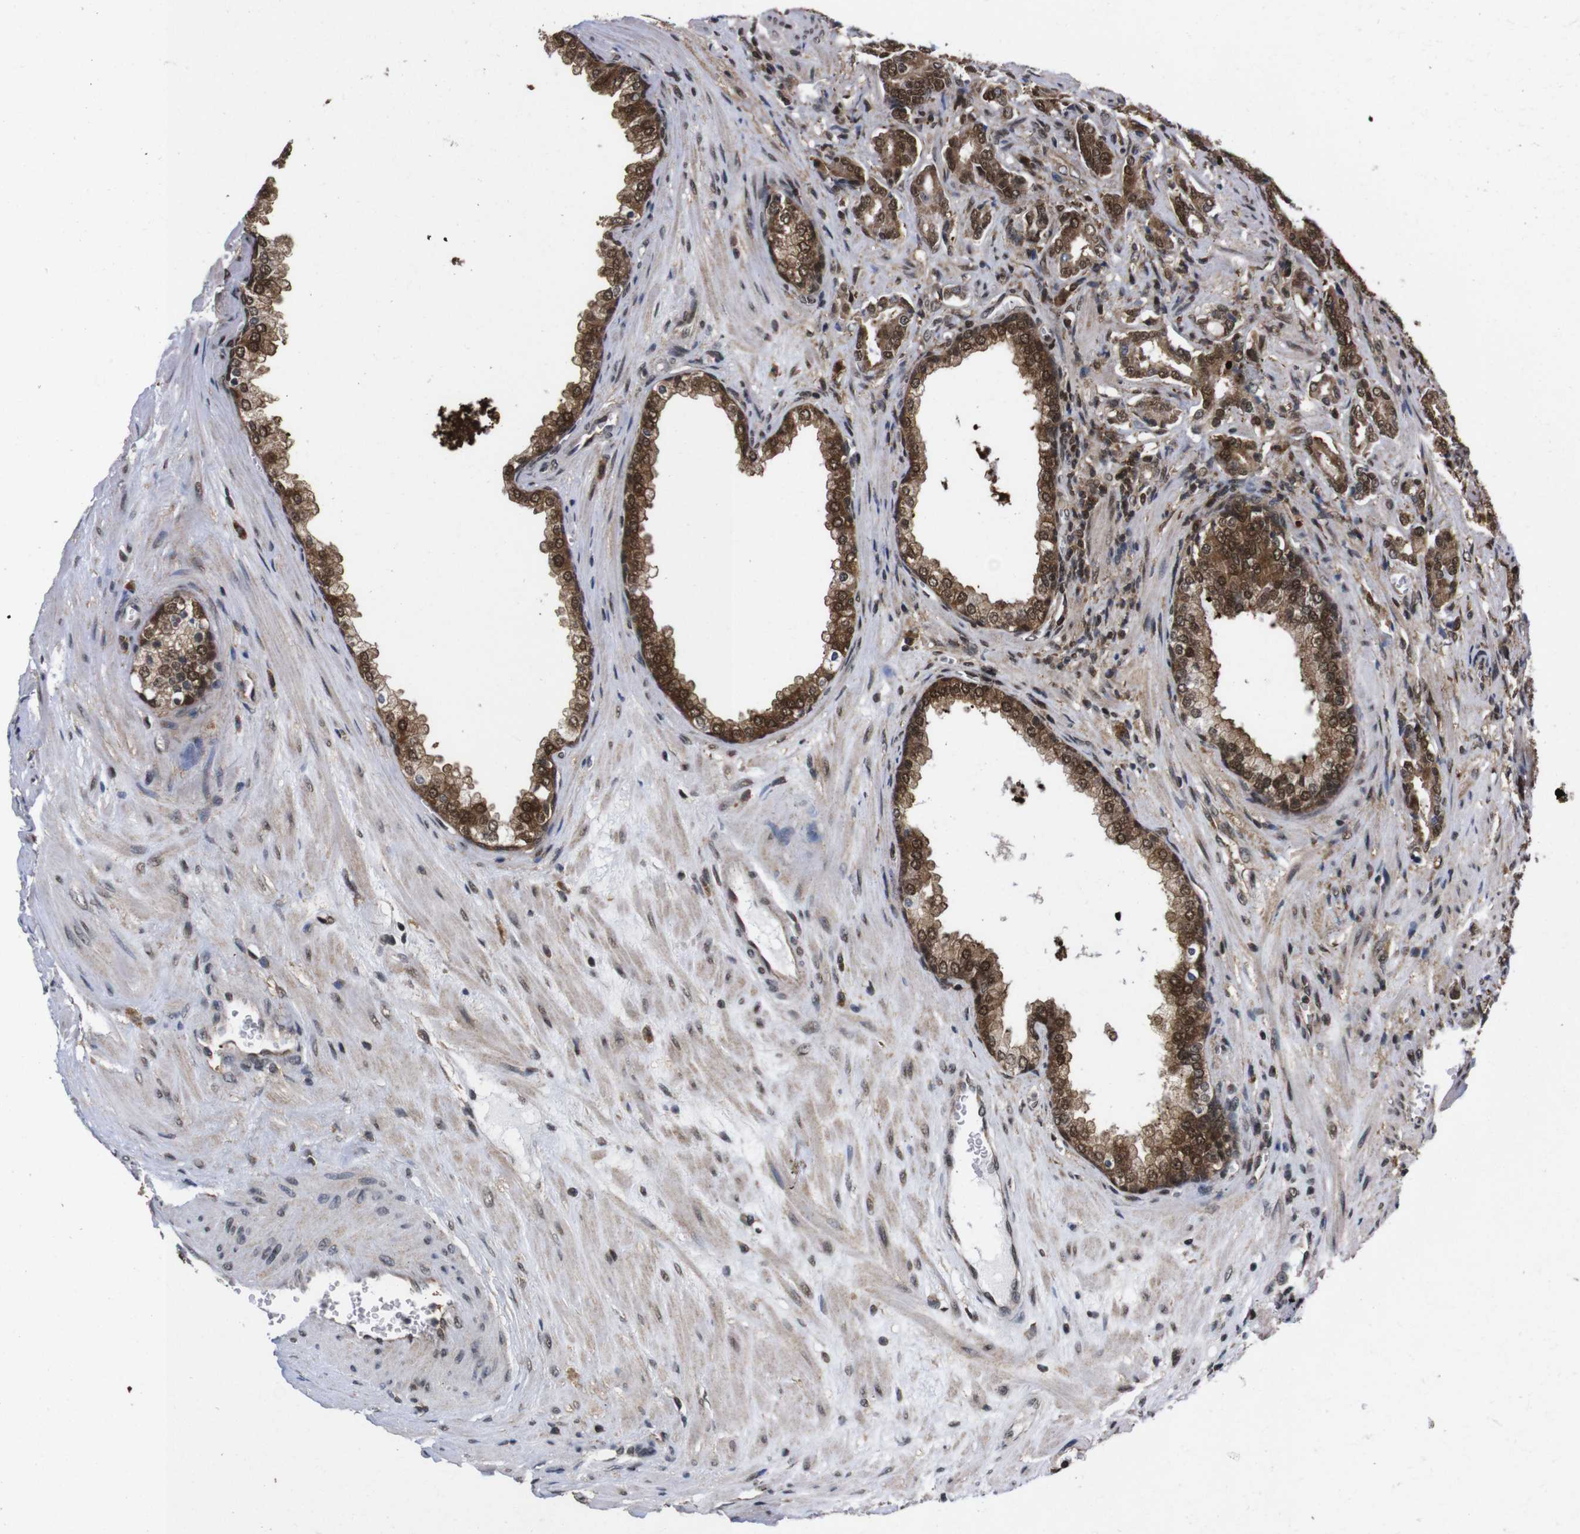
{"staining": {"intensity": "strong", "quantity": ">75%", "location": "cytoplasmic/membranous,nuclear"}, "tissue": "prostate cancer", "cell_type": "Tumor cells", "image_type": "cancer", "snomed": [{"axis": "morphology", "description": "Adenocarcinoma, Low grade"}, {"axis": "topography", "description": "Prostate"}], "caption": "Approximately >75% of tumor cells in human prostate cancer (low-grade adenocarcinoma) exhibit strong cytoplasmic/membranous and nuclear protein positivity as visualized by brown immunohistochemical staining.", "gene": "UBQLN2", "patient": {"sex": "male", "age": 58}}